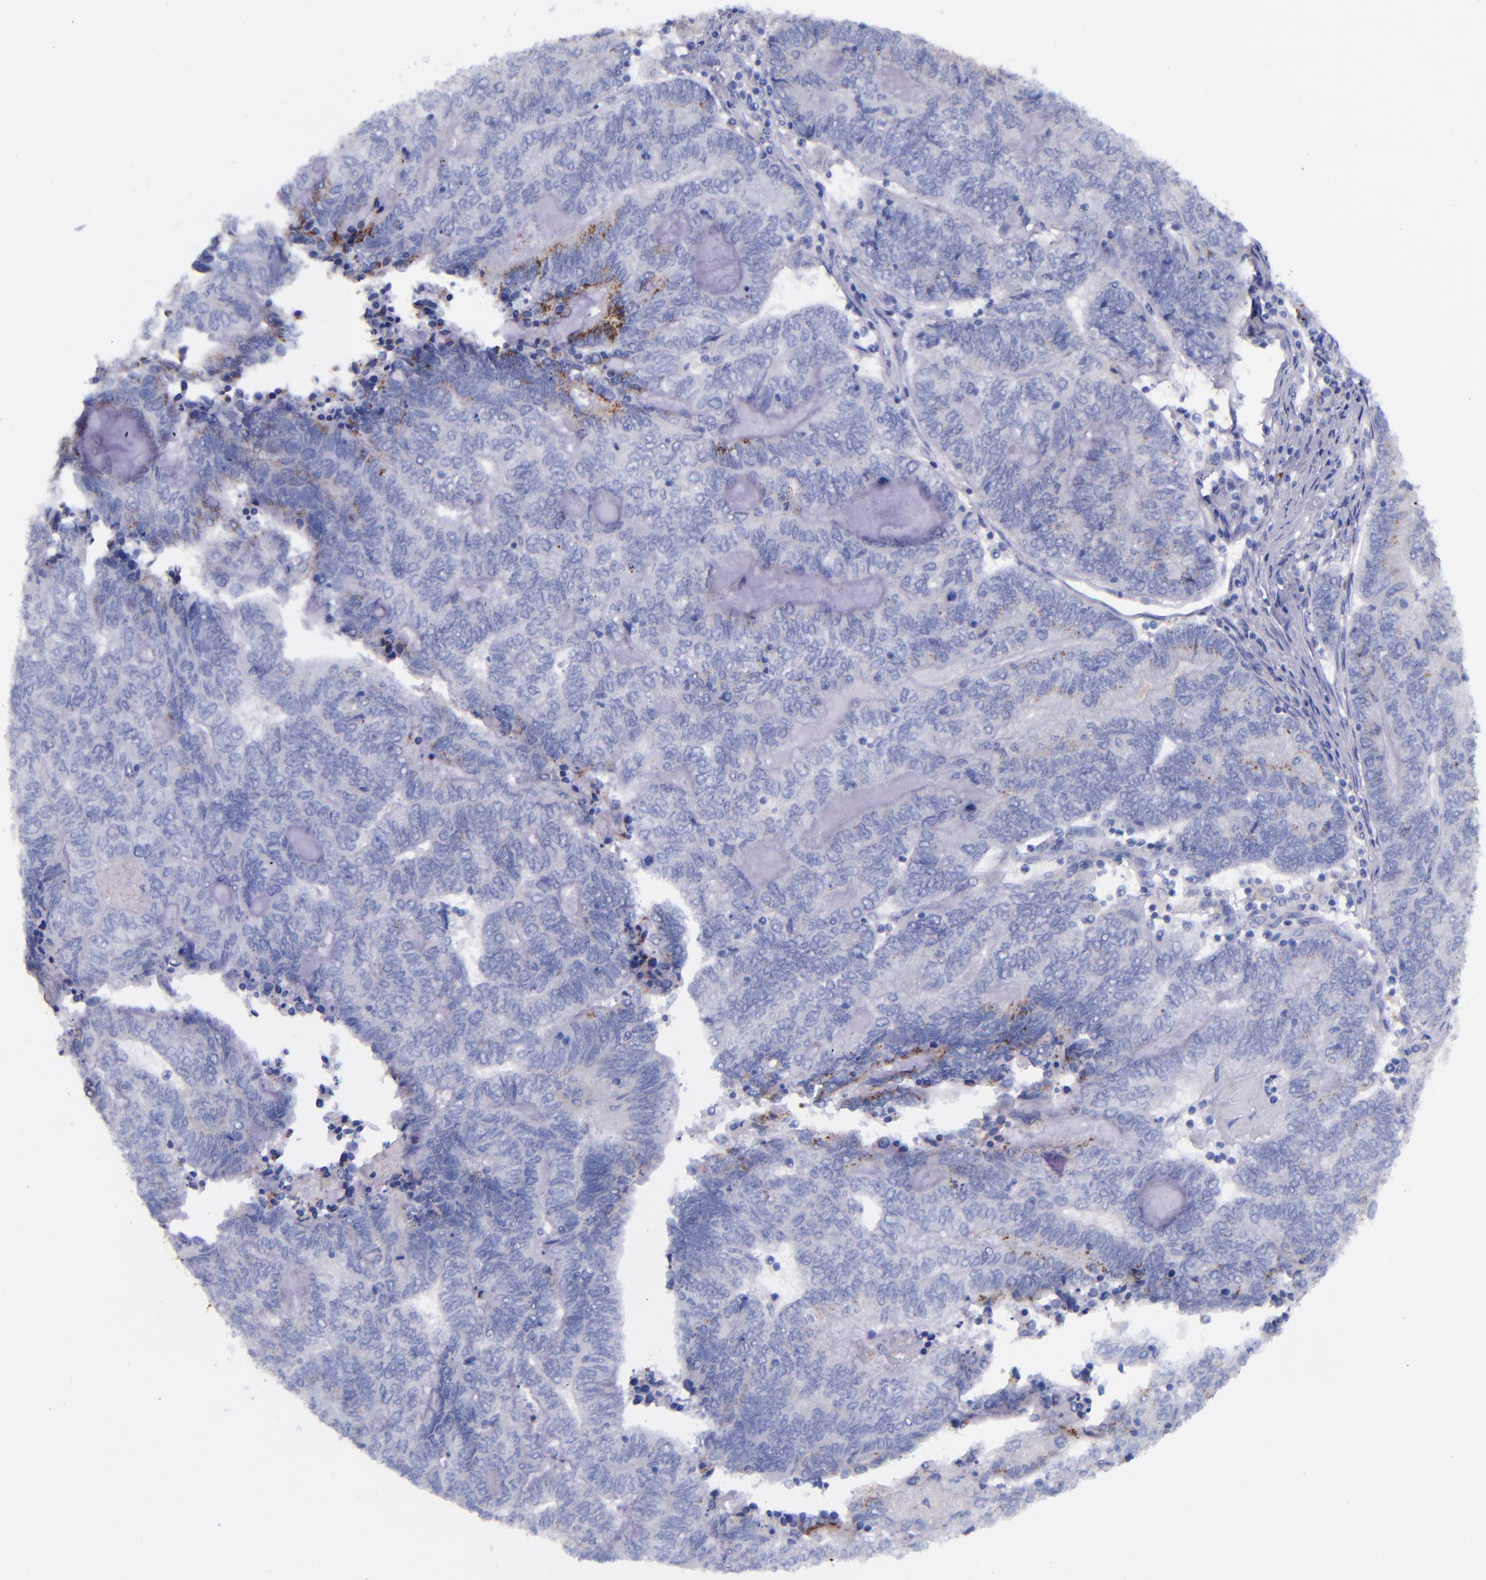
{"staining": {"intensity": "negative", "quantity": "none", "location": "none"}, "tissue": "endometrial cancer", "cell_type": "Tumor cells", "image_type": "cancer", "snomed": [{"axis": "morphology", "description": "Adenocarcinoma, NOS"}, {"axis": "topography", "description": "Uterus"}, {"axis": "topography", "description": "Endometrium"}], "caption": "Protein analysis of adenocarcinoma (endometrial) shows no significant staining in tumor cells.", "gene": "IVL", "patient": {"sex": "female", "age": 70}}